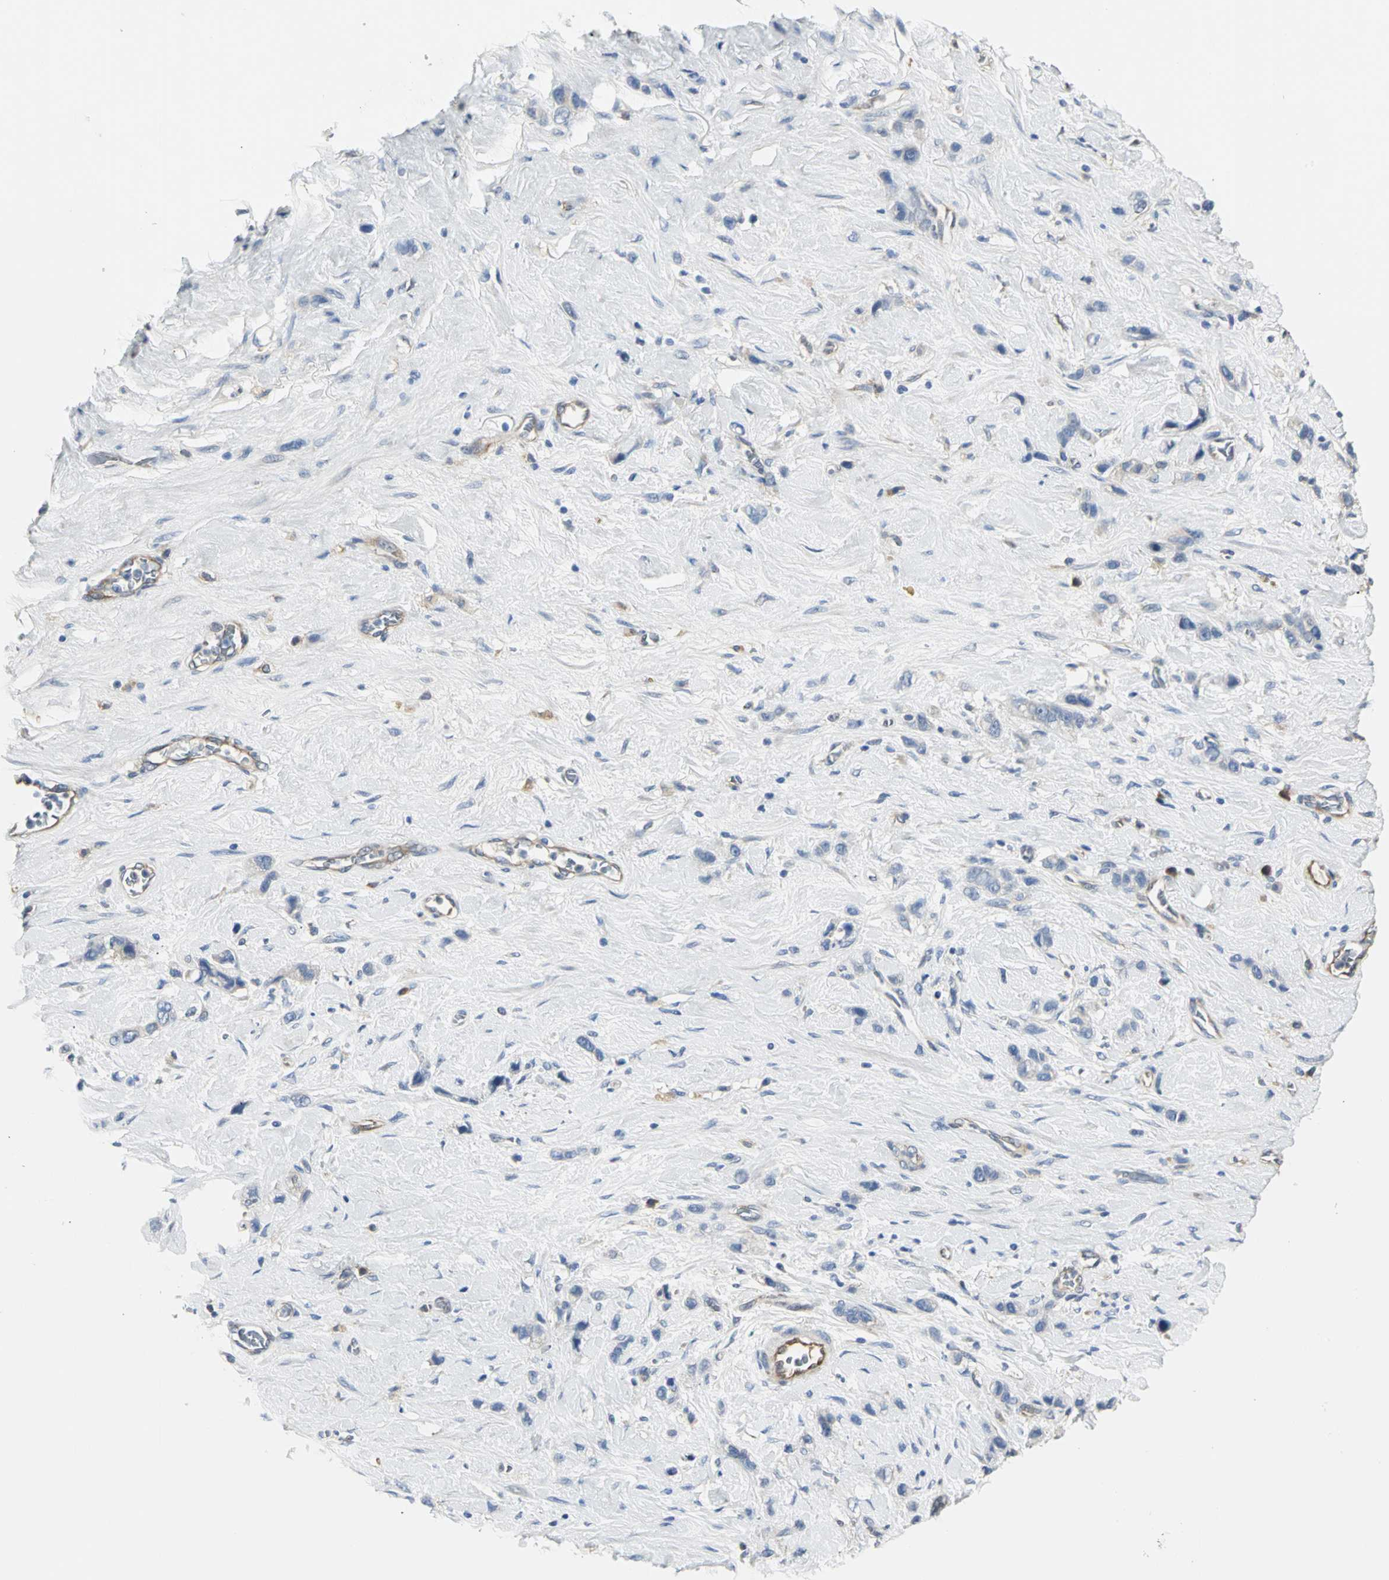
{"staining": {"intensity": "negative", "quantity": "none", "location": "none"}, "tissue": "stomach cancer", "cell_type": "Tumor cells", "image_type": "cancer", "snomed": [{"axis": "morphology", "description": "Normal tissue, NOS"}, {"axis": "morphology", "description": "Adenocarcinoma, NOS"}, {"axis": "morphology", "description": "Adenocarcinoma, High grade"}, {"axis": "topography", "description": "Stomach, upper"}, {"axis": "topography", "description": "Stomach"}], "caption": "An immunohistochemistry (IHC) micrograph of stomach cancer (adenocarcinoma) is shown. There is no staining in tumor cells of stomach cancer (adenocarcinoma).", "gene": "CHRNB1", "patient": {"sex": "female", "age": 65}}